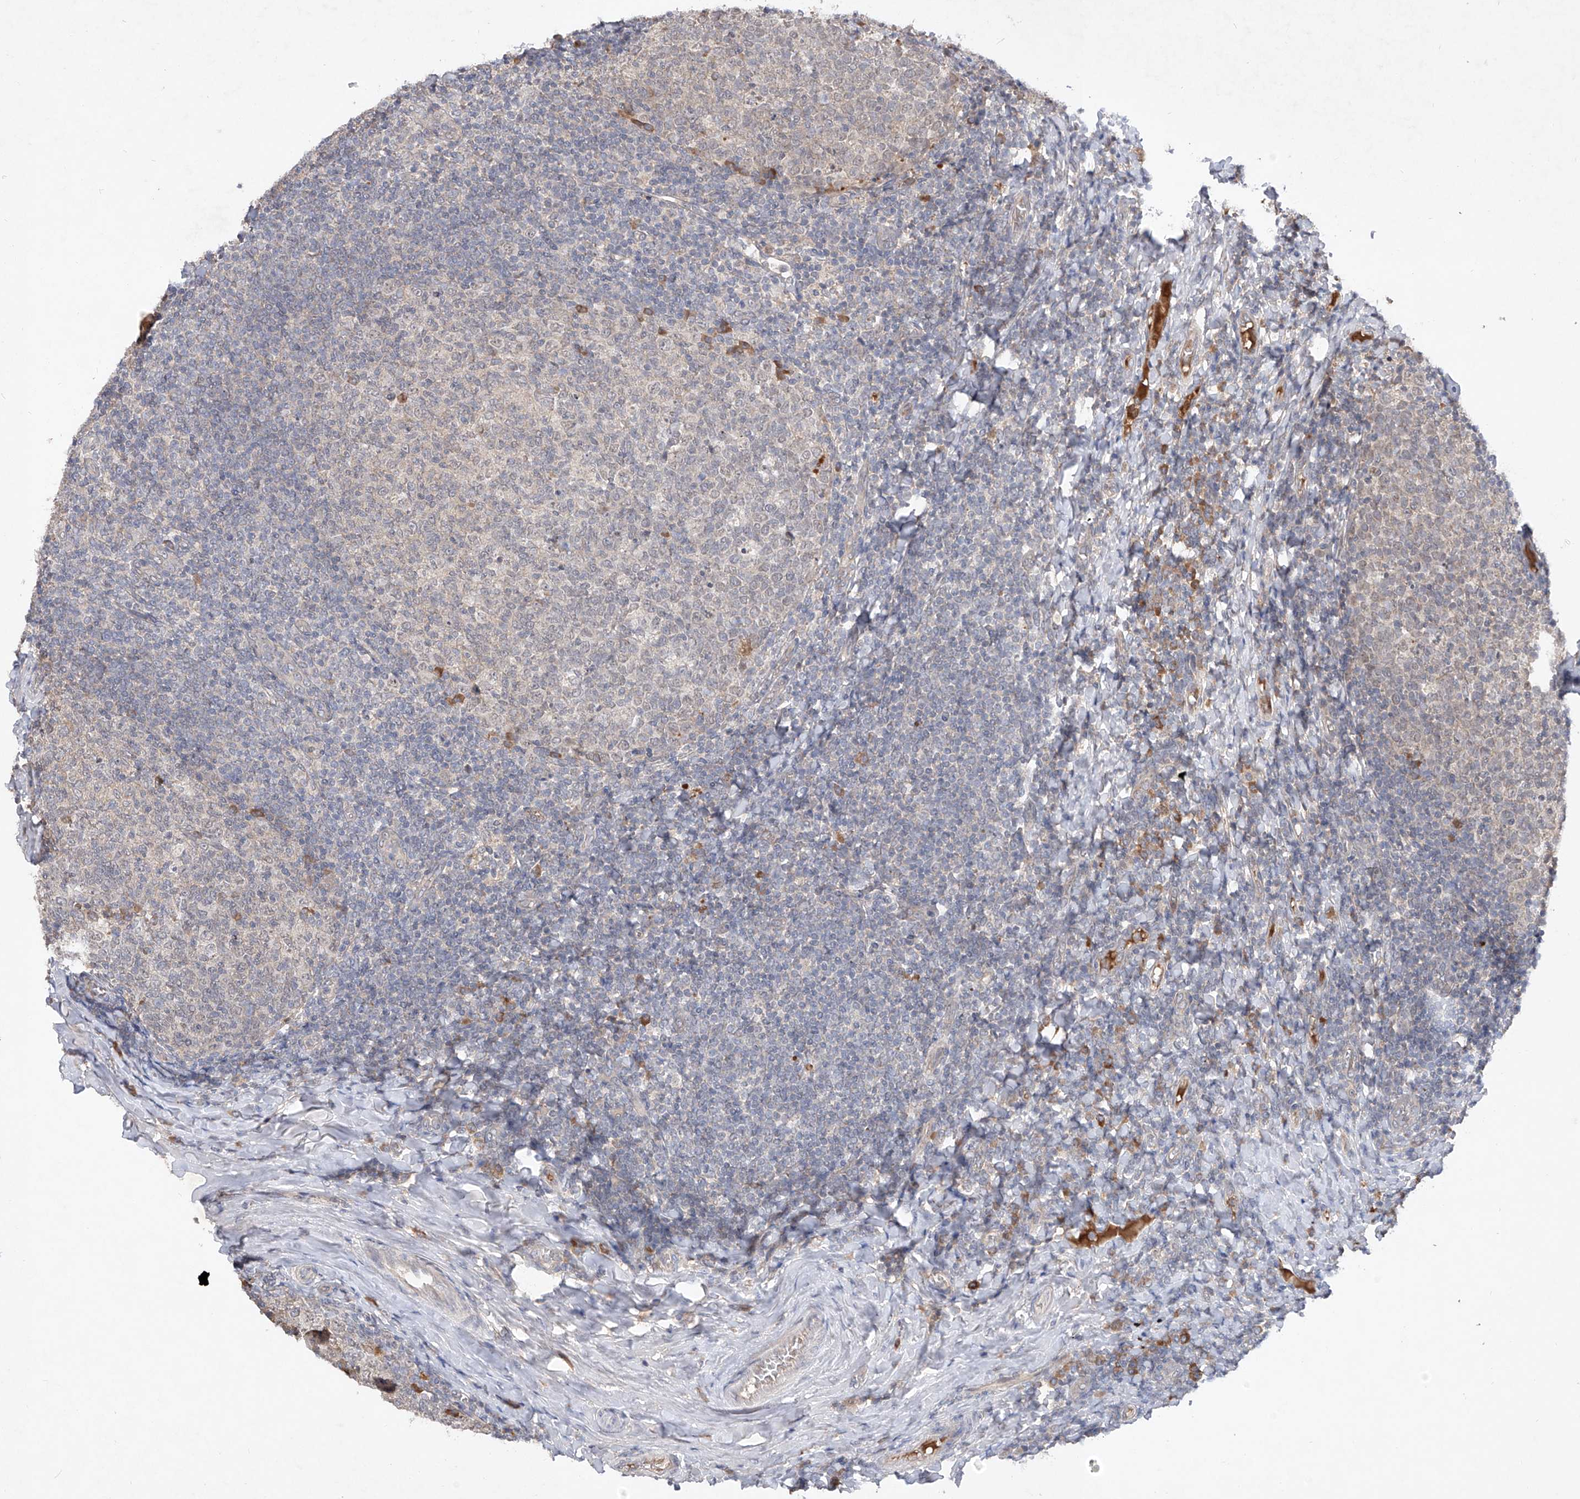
{"staining": {"intensity": "negative", "quantity": "none", "location": "none"}, "tissue": "tonsil", "cell_type": "Germinal center cells", "image_type": "normal", "snomed": [{"axis": "morphology", "description": "Normal tissue, NOS"}, {"axis": "topography", "description": "Tonsil"}], "caption": "An immunohistochemistry histopathology image of benign tonsil is shown. There is no staining in germinal center cells of tonsil. (DAB (3,3'-diaminobenzidine) immunohistochemistry, high magnification).", "gene": "FAM135A", "patient": {"sex": "female", "age": 19}}